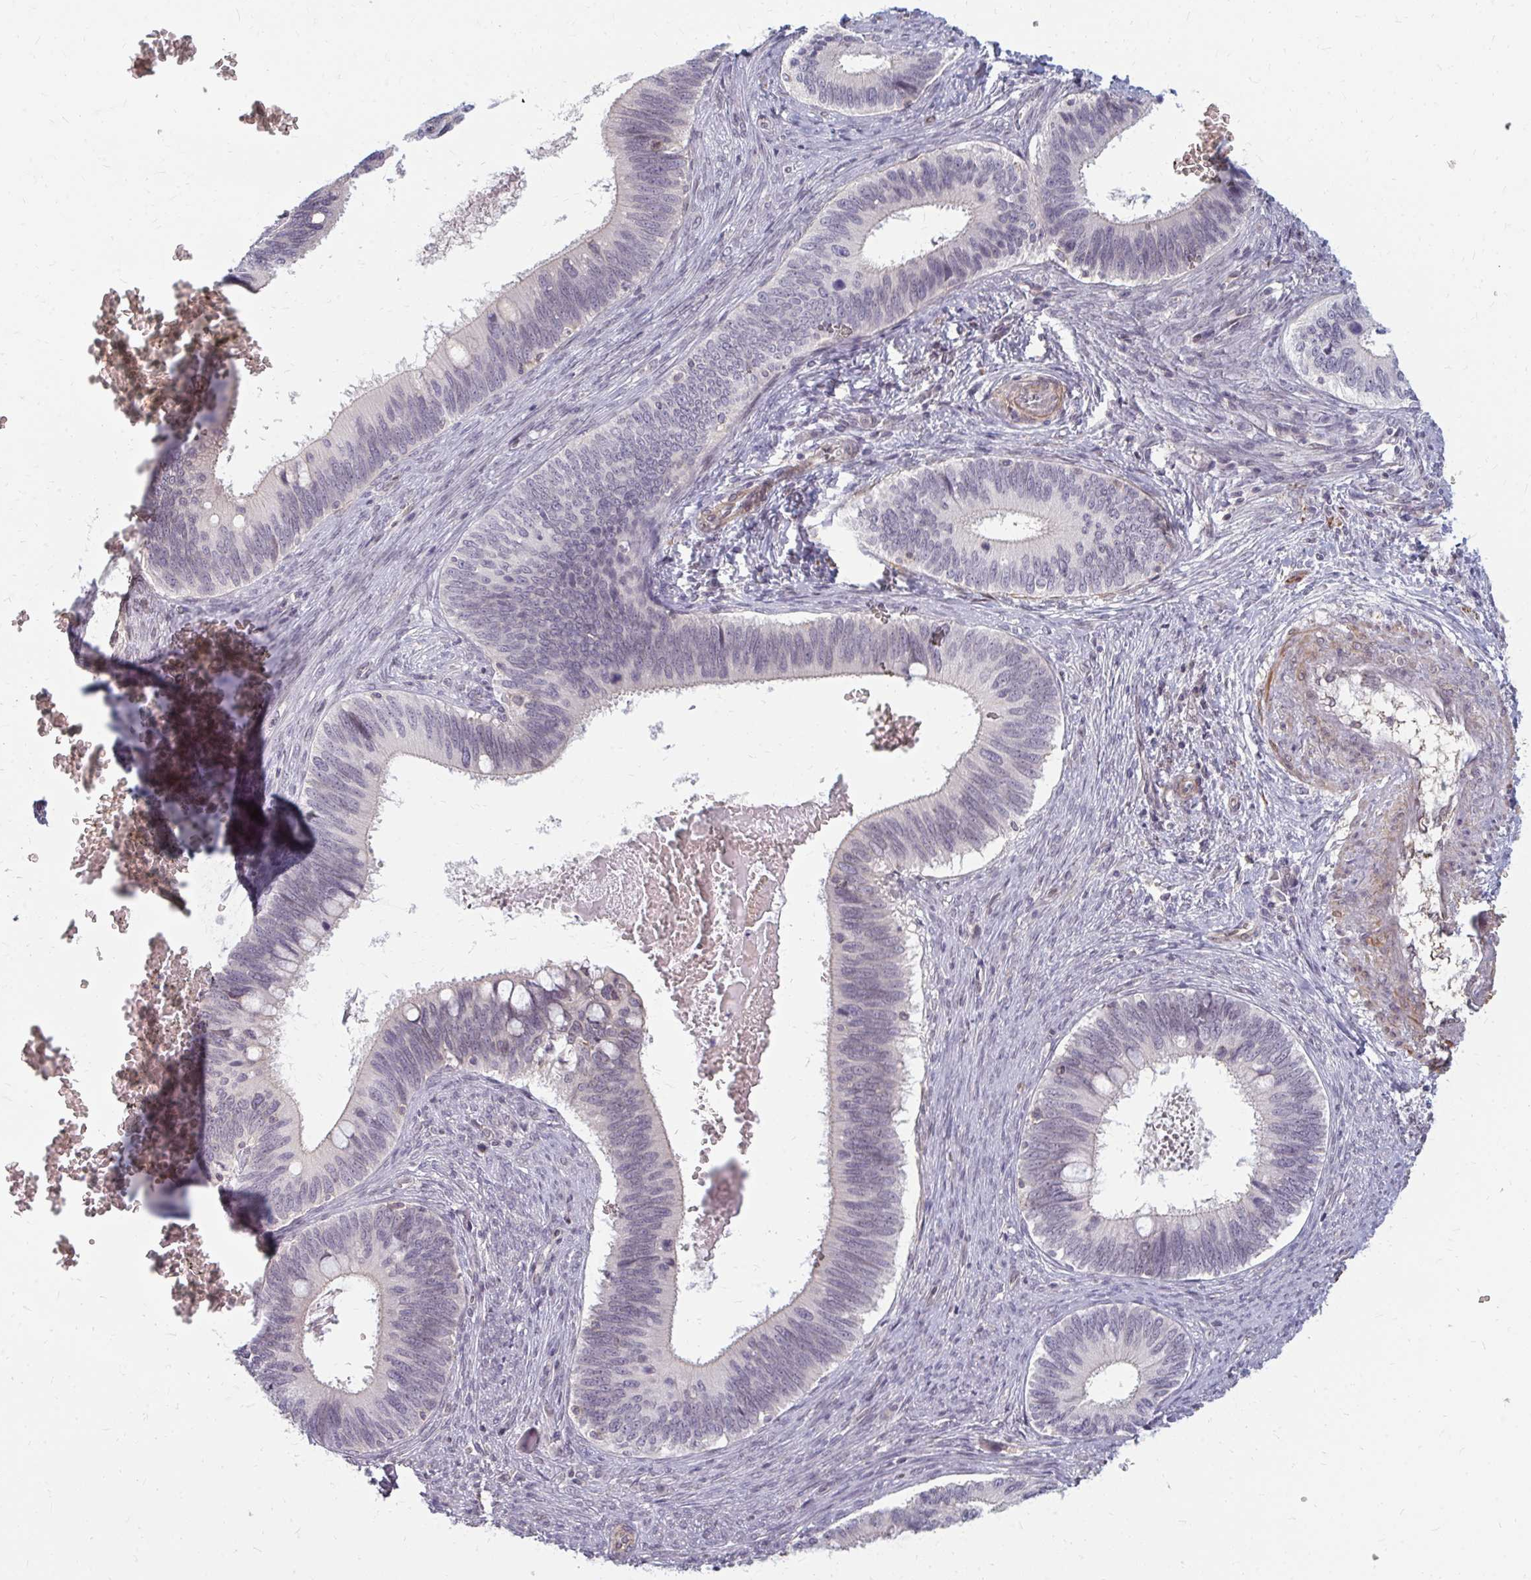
{"staining": {"intensity": "negative", "quantity": "none", "location": "none"}, "tissue": "cervical cancer", "cell_type": "Tumor cells", "image_type": "cancer", "snomed": [{"axis": "morphology", "description": "Adenocarcinoma, NOS"}, {"axis": "topography", "description": "Cervix"}], "caption": "Photomicrograph shows no significant protein expression in tumor cells of cervical cancer.", "gene": "GPC5", "patient": {"sex": "female", "age": 42}}